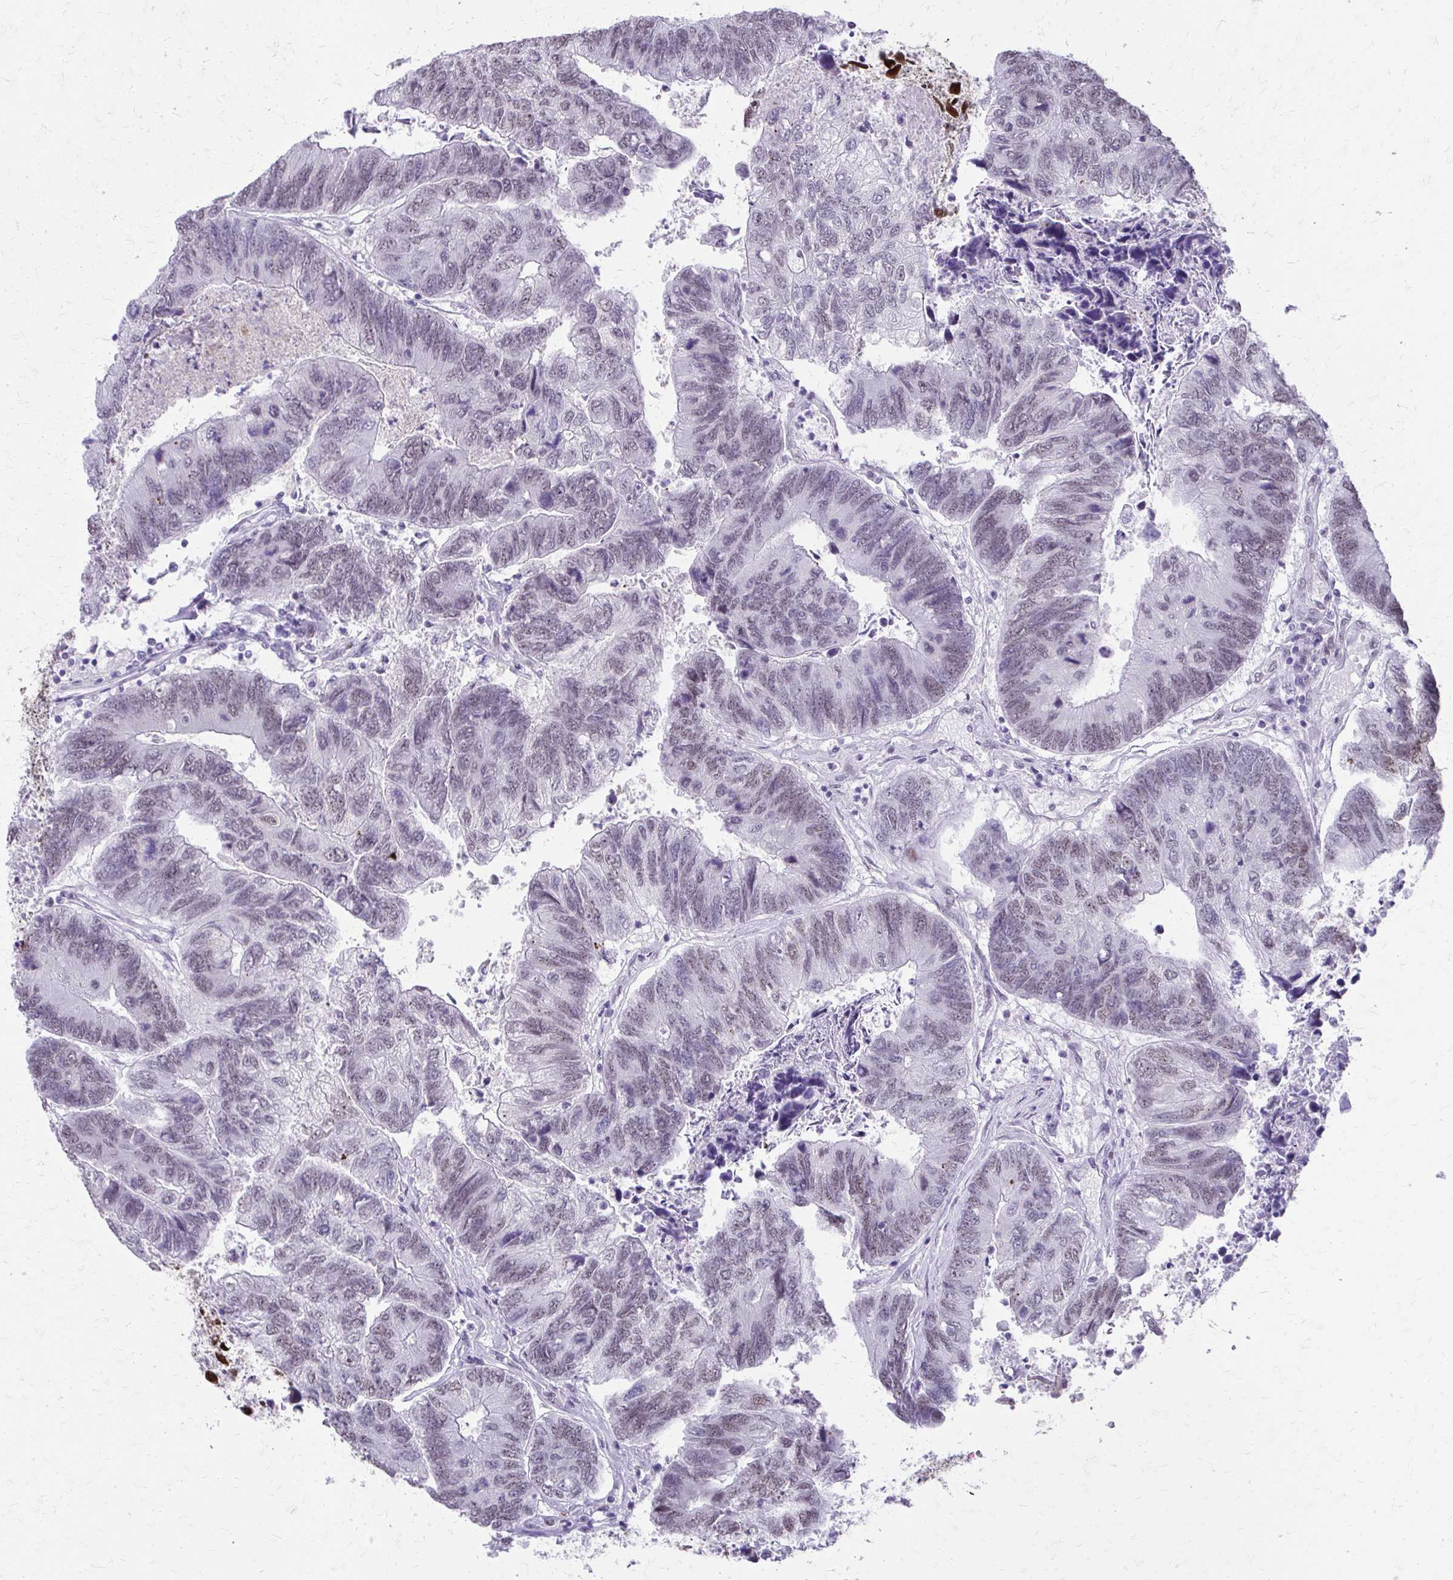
{"staining": {"intensity": "weak", "quantity": "25%-75%", "location": "nuclear"}, "tissue": "colorectal cancer", "cell_type": "Tumor cells", "image_type": "cancer", "snomed": [{"axis": "morphology", "description": "Adenocarcinoma, NOS"}, {"axis": "topography", "description": "Colon"}], "caption": "Immunohistochemistry (IHC) histopathology image of human colorectal cancer (adenocarcinoma) stained for a protein (brown), which exhibits low levels of weak nuclear positivity in about 25%-75% of tumor cells.", "gene": "SS18", "patient": {"sex": "female", "age": 67}}